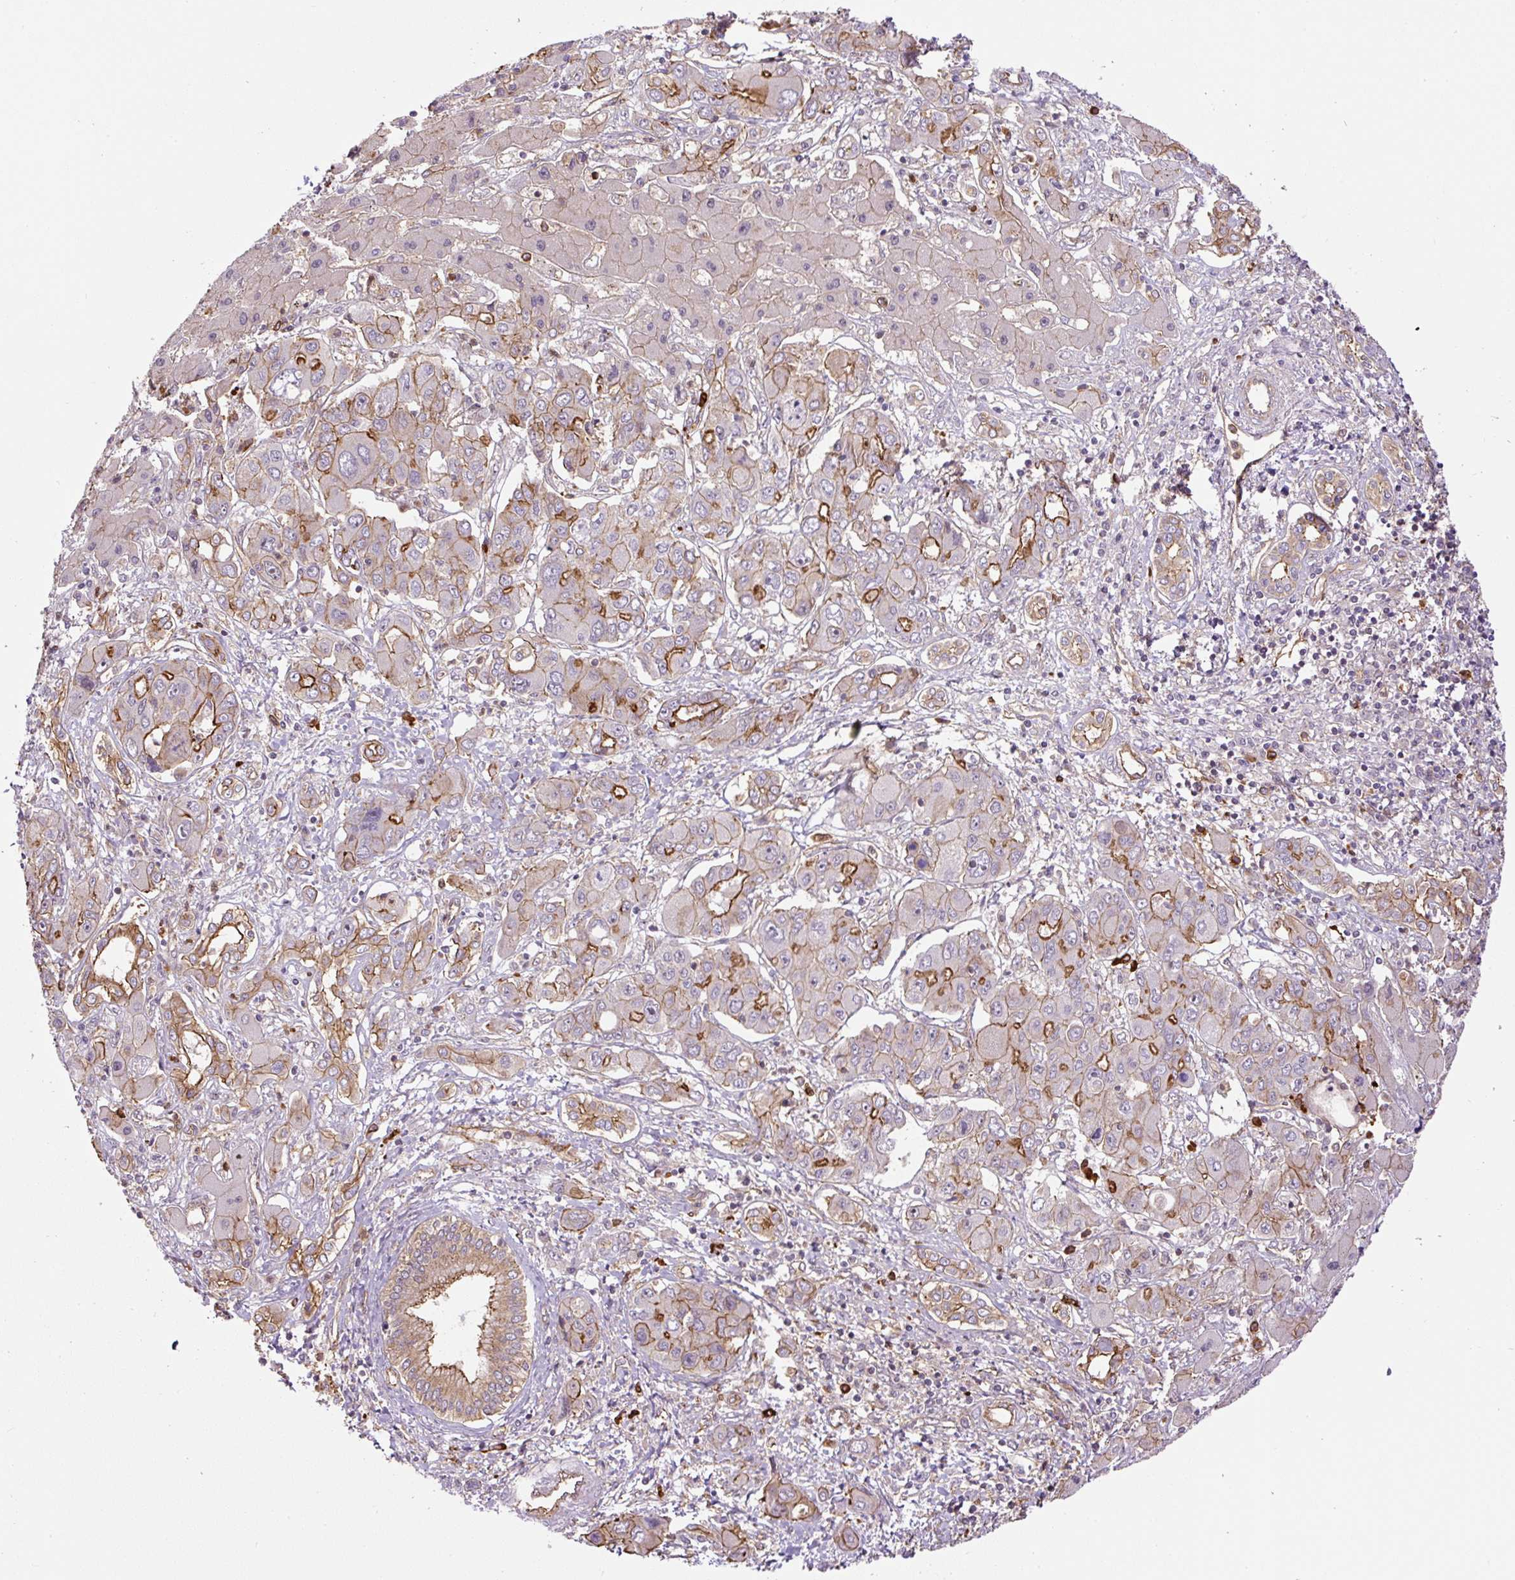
{"staining": {"intensity": "moderate", "quantity": ">75%", "location": "cytoplasmic/membranous"}, "tissue": "liver cancer", "cell_type": "Tumor cells", "image_type": "cancer", "snomed": [{"axis": "morphology", "description": "Cholangiocarcinoma"}, {"axis": "topography", "description": "Liver"}], "caption": "Protein staining exhibits moderate cytoplasmic/membranous expression in about >75% of tumor cells in liver cancer (cholangiocarcinoma). The protein of interest is stained brown, and the nuclei are stained in blue (DAB (3,3'-diaminobenzidine) IHC with brightfield microscopy, high magnification).", "gene": "B3GALT5", "patient": {"sex": "male", "age": 67}}